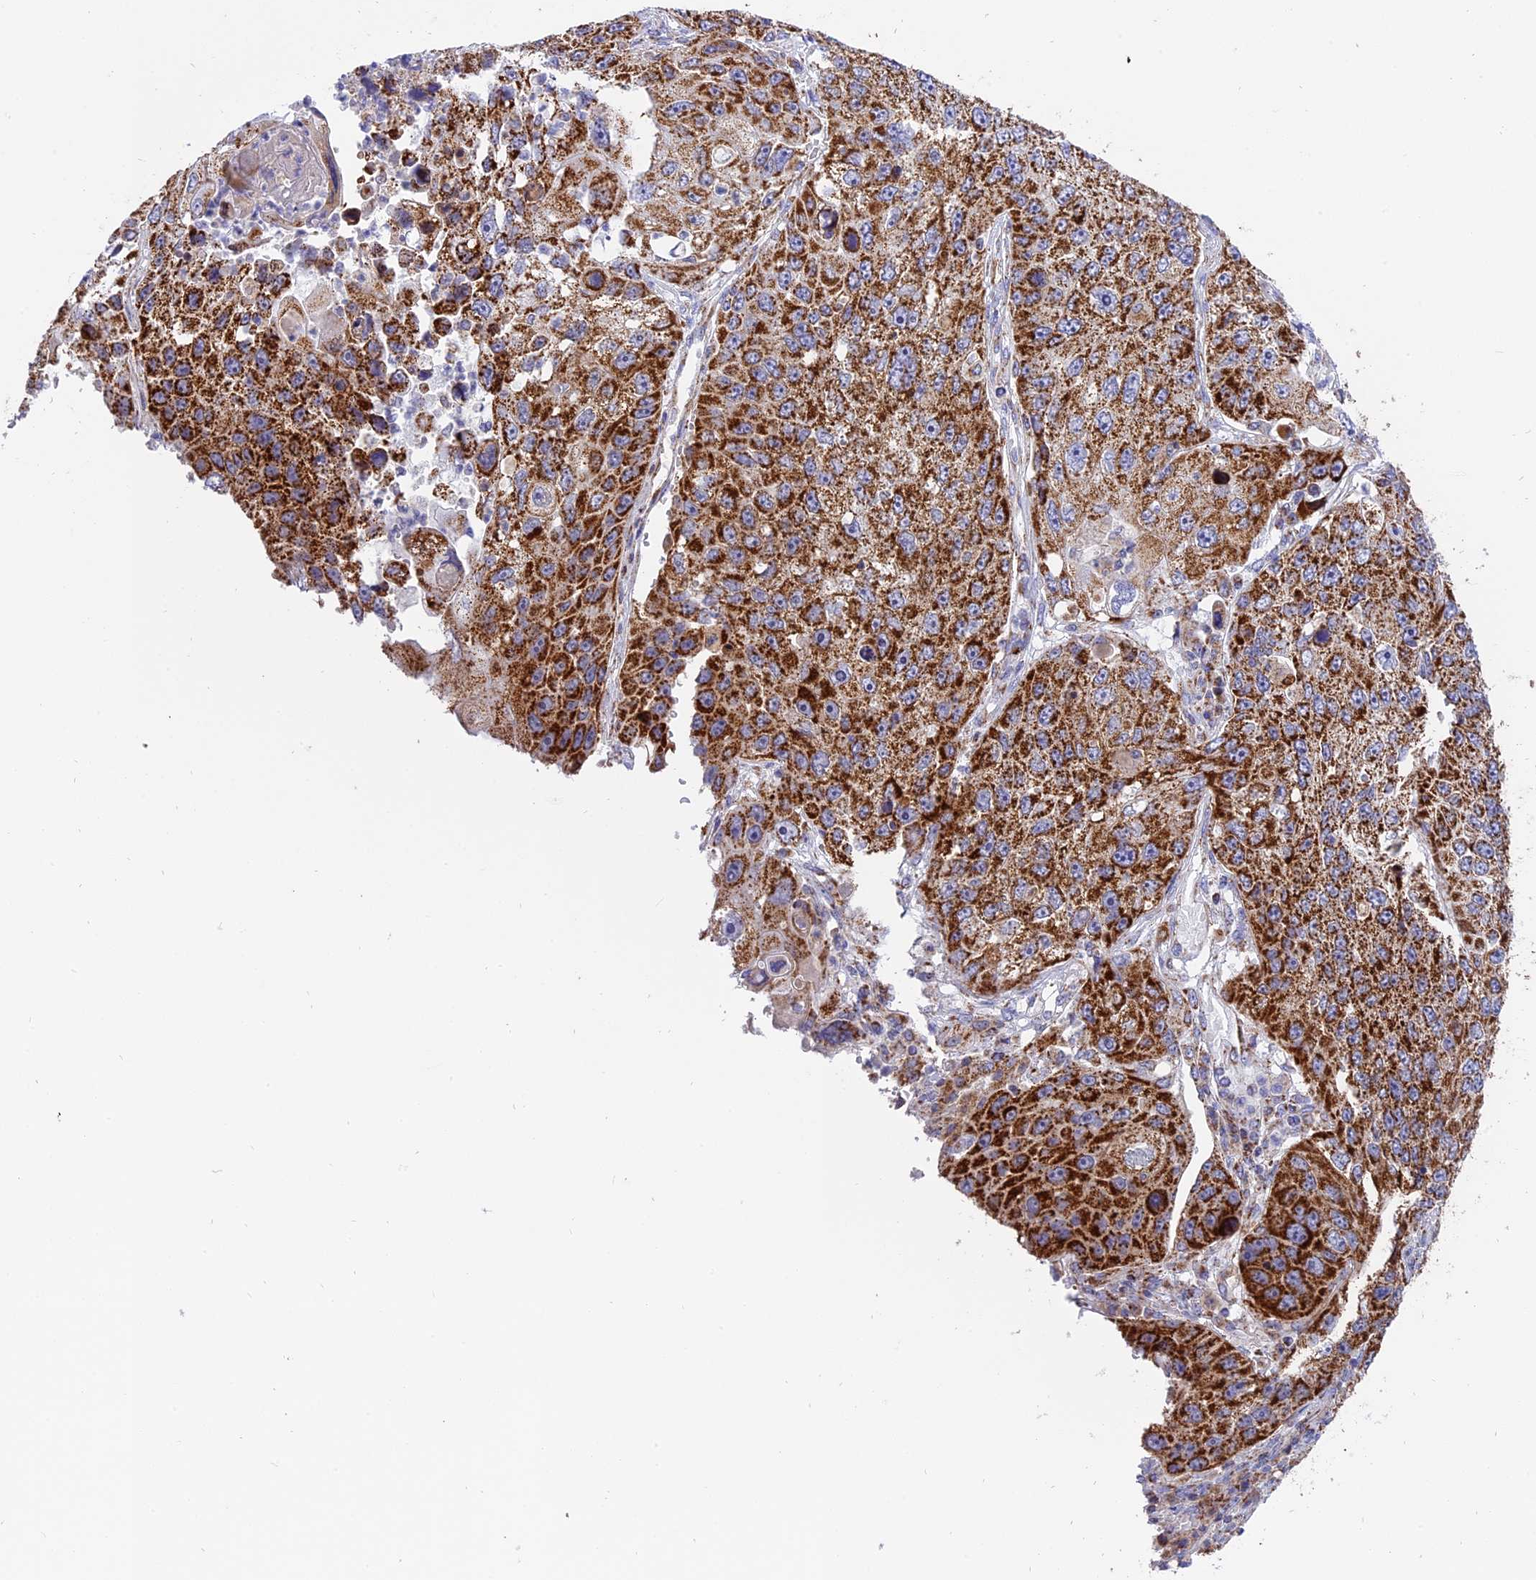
{"staining": {"intensity": "strong", "quantity": ">75%", "location": "cytoplasmic/membranous"}, "tissue": "lung cancer", "cell_type": "Tumor cells", "image_type": "cancer", "snomed": [{"axis": "morphology", "description": "Squamous cell carcinoma, NOS"}, {"axis": "topography", "description": "Lung"}], "caption": "Brown immunohistochemical staining in human lung cancer exhibits strong cytoplasmic/membranous staining in approximately >75% of tumor cells.", "gene": "MRPS34", "patient": {"sex": "male", "age": 61}}